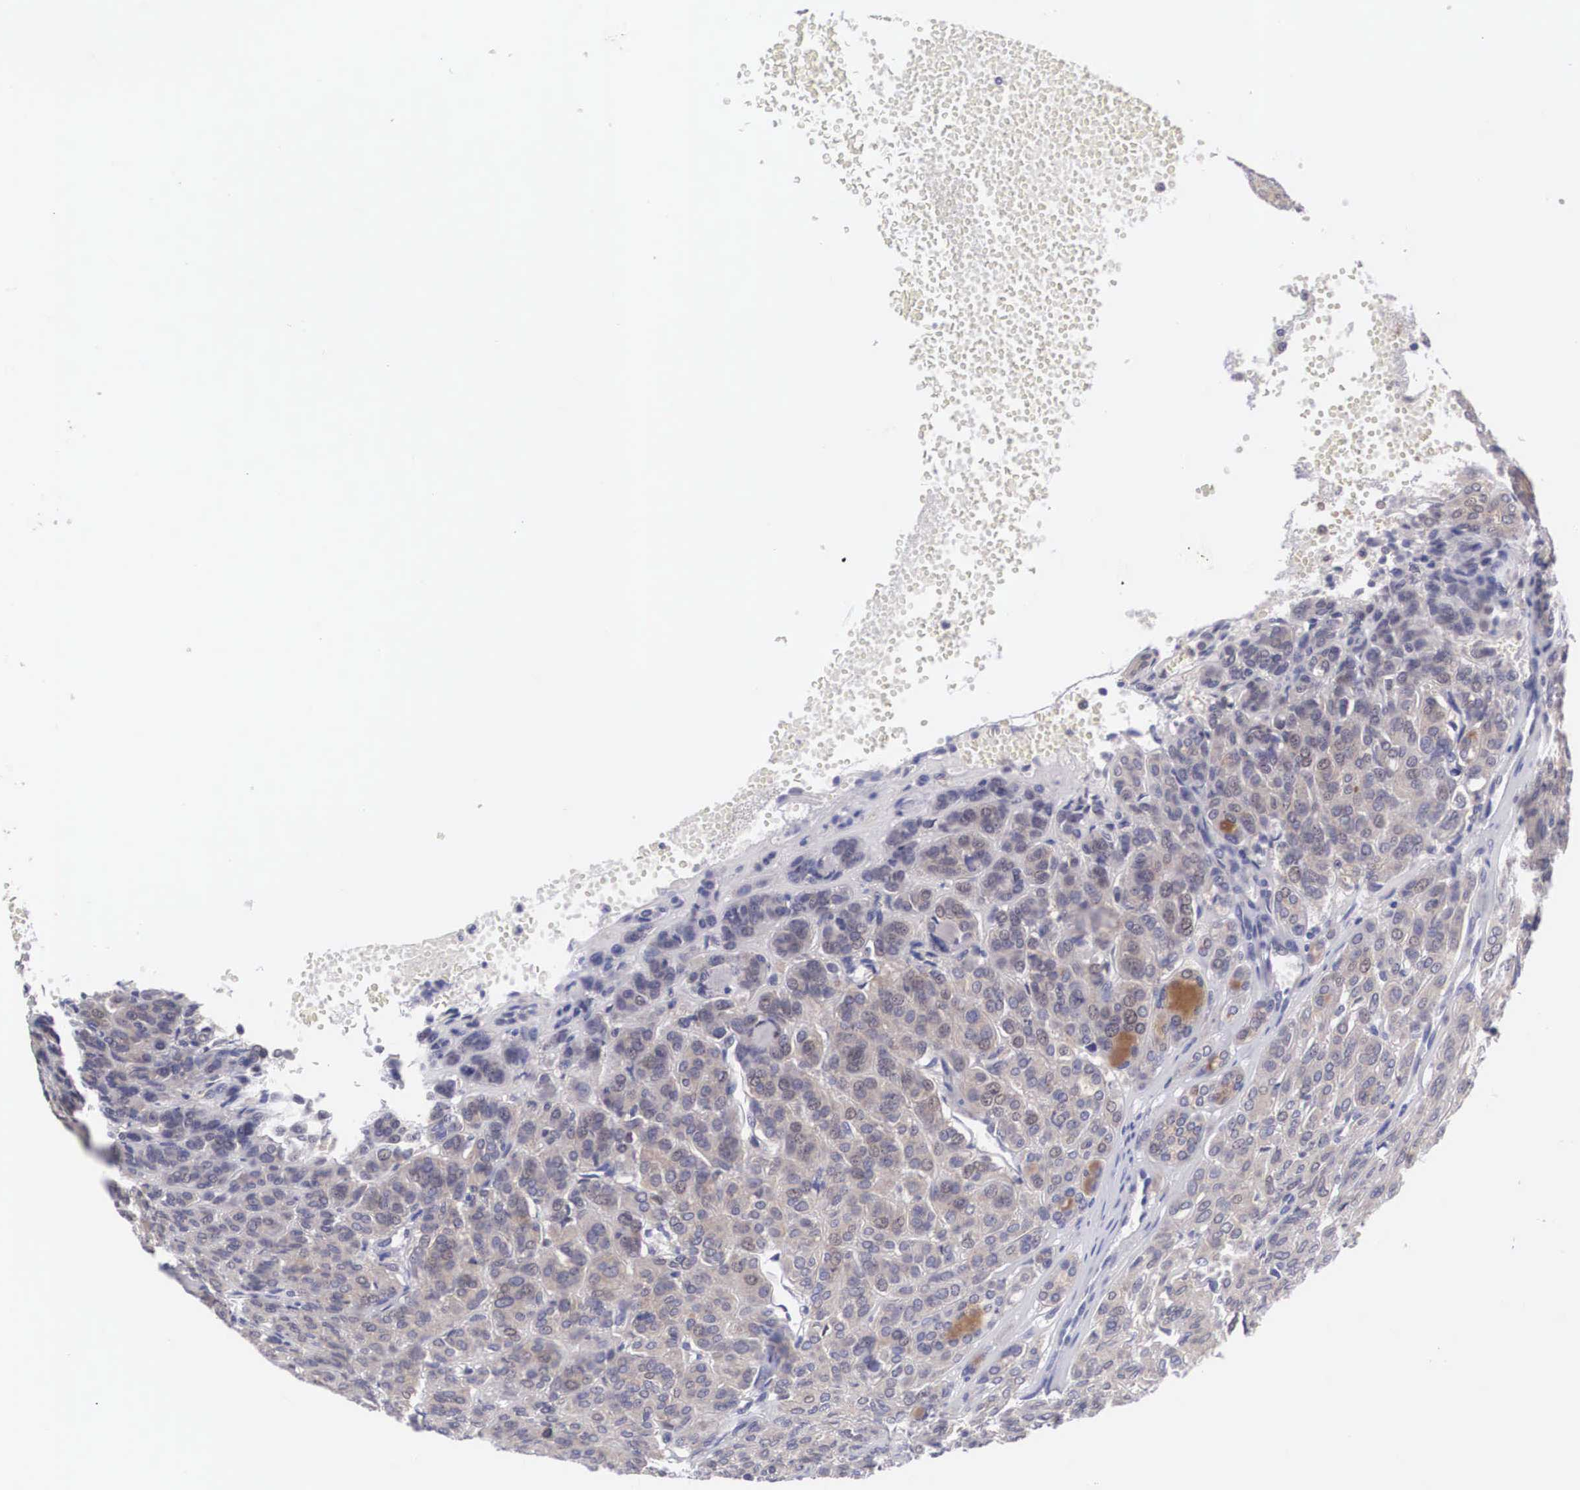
{"staining": {"intensity": "negative", "quantity": "none", "location": "none"}, "tissue": "thyroid cancer", "cell_type": "Tumor cells", "image_type": "cancer", "snomed": [{"axis": "morphology", "description": "Follicular adenoma carcinoma, NOS"}, {"axis": "topography", "description": "Thyroid gland"}], "caption": "An IHC photomicrograph of thyroid cancer is shown. There is no staining in tumor cells of thyroid cancer. (Immunohistochemistry, brightfield microscopy, high magnification).", "gene": "GRIPAP1", "patient": {"sex": "female", "age": 71}}